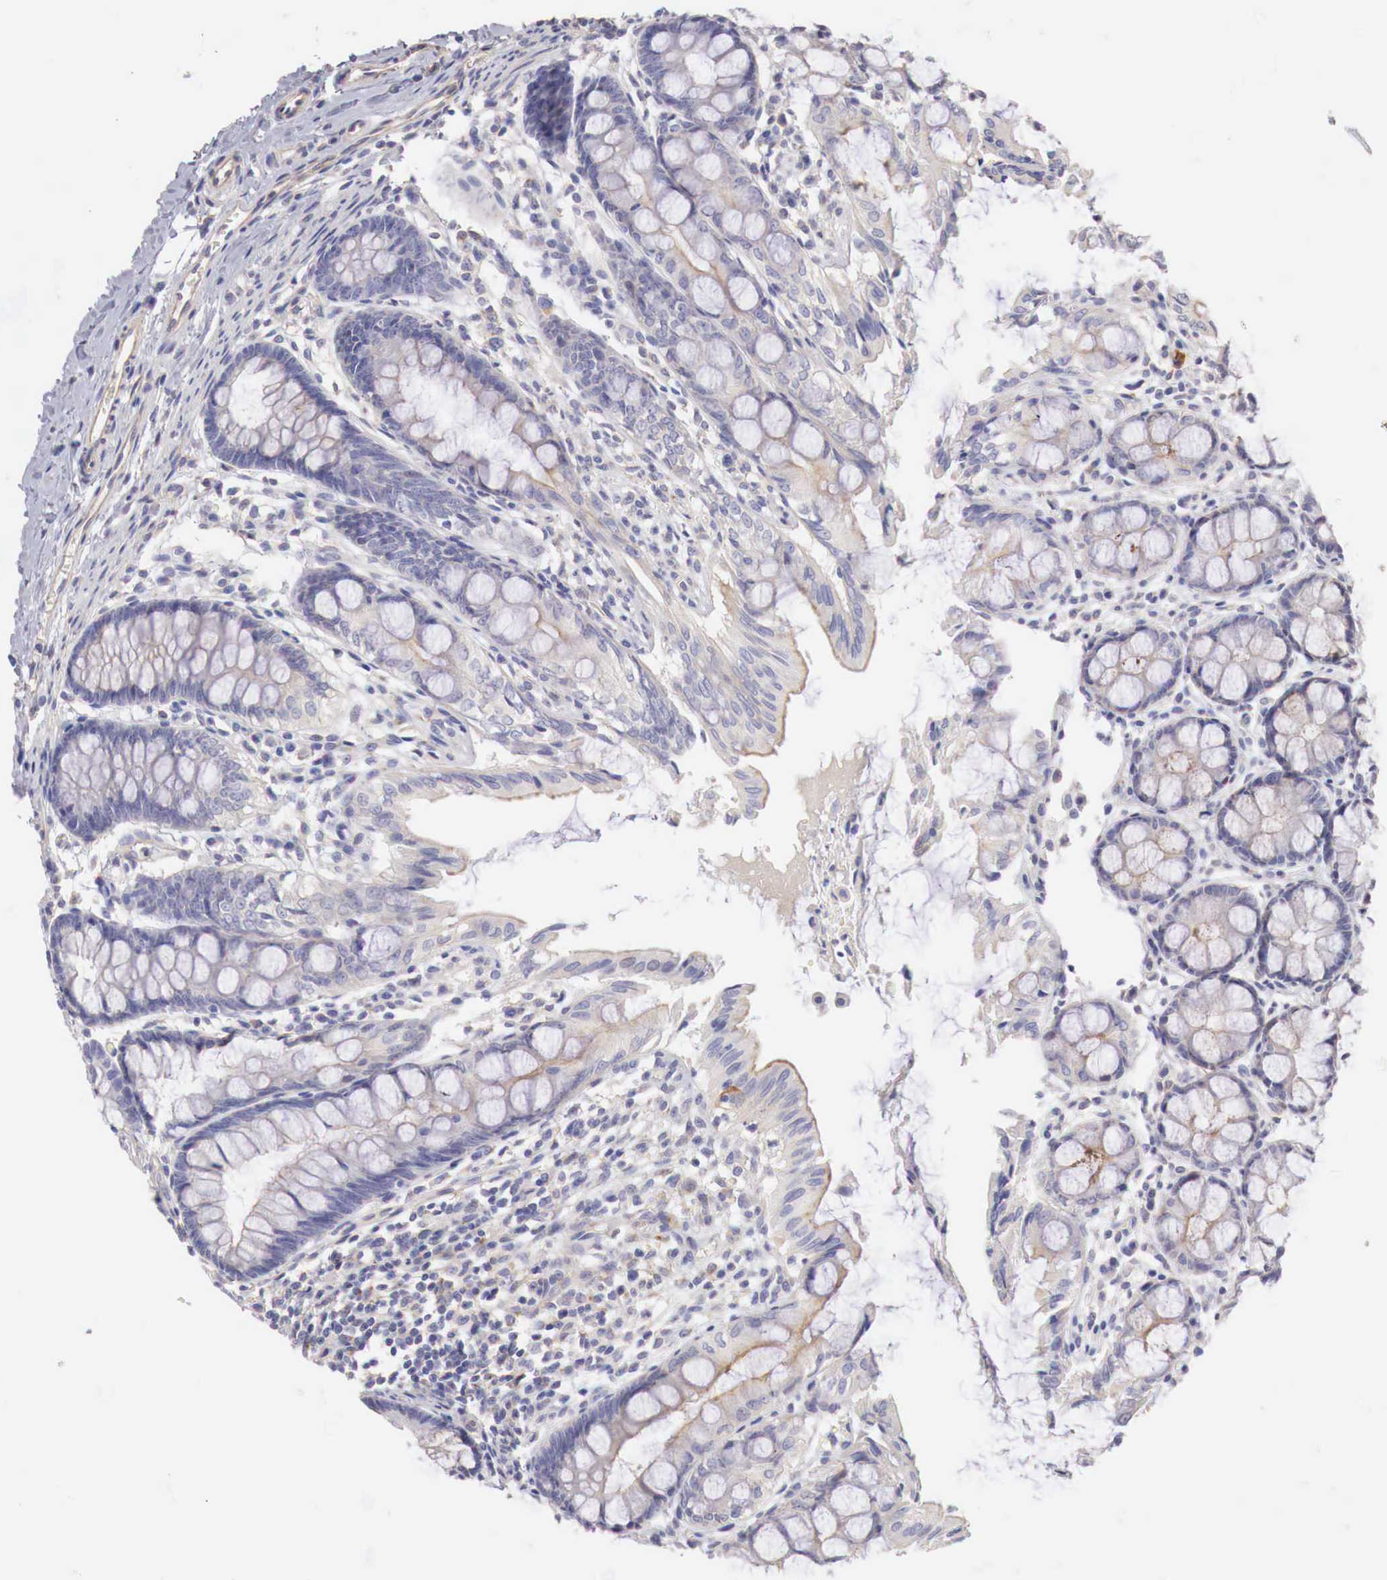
{"staining": {"intensity": "weak", "quantity": "25%-75%", "location": "cytoplasmic/membranous"}, "tissue": "colon", "cell_type": "Endothelial cells", "image_type": "normal", "snomed": [{"axis": "morphology", "description": "Normal tissue, NOS"}, {"axis": "topography", "description": "Colon"}], "caption": "DAB immunohistochemical staining of unremarkable human colon exhibits weak cytoplasmic/membranous protein staining in about 25%-75% of endothelial cells.", "gene": "KLHDC7B", "patient": {"sex": "male", "age": 54}}